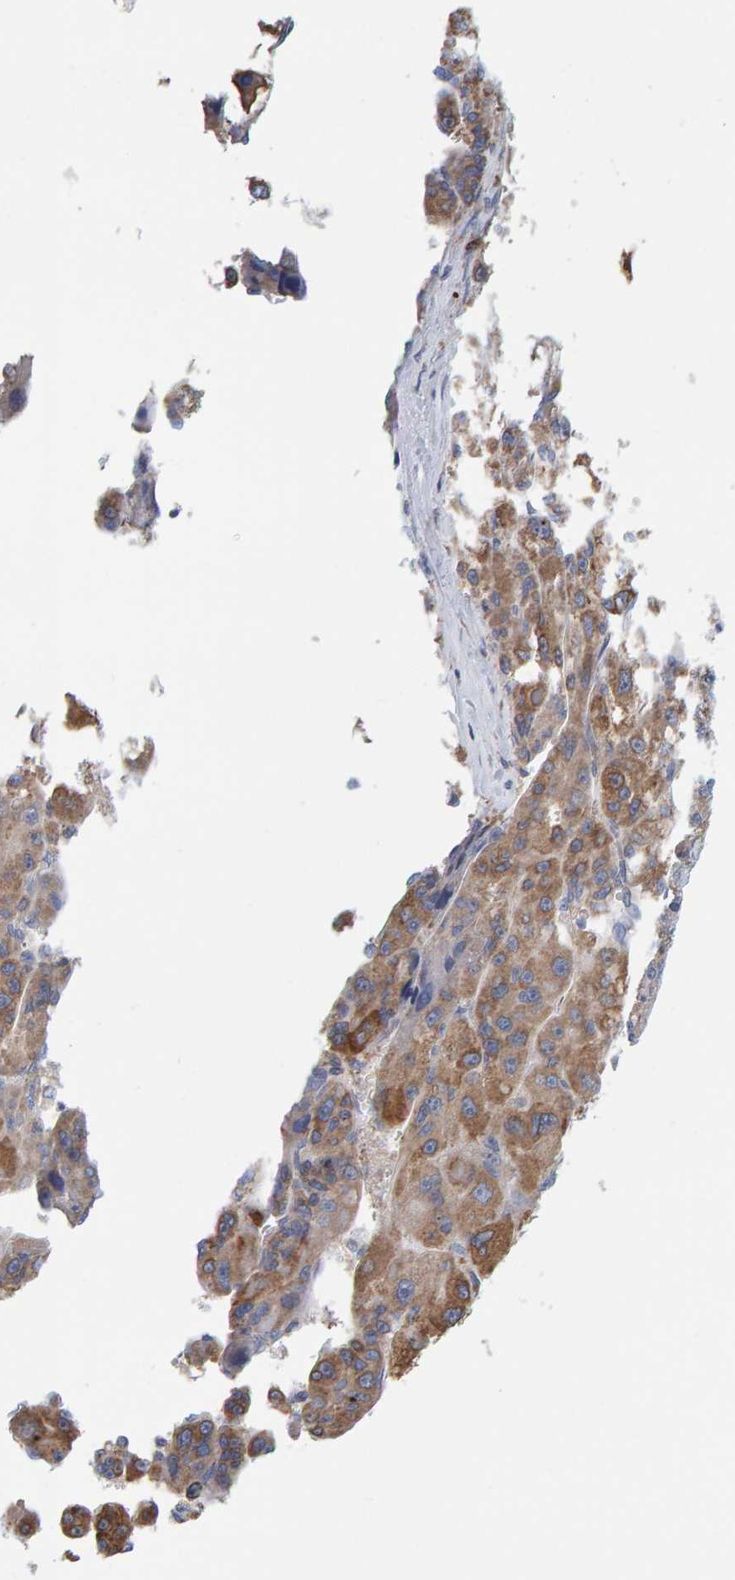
{"staining": {"intensity": "moderate", "quantity": "25%-75%", "location": "cytoplasmic/membranous"}, "tissue": "liver cancer", "cell_type": "Tumor cells", "image_type": "cancer", "snomed": [{"axis": "morphology", "description": "Carcinoma, Hepatocellular, NOS"}, {"axis": "topography", "description": "Liver"}], "caption": "Protein expression analysis of liver hepatocellular carcinoma reveals moderate cytoplasmic/membranous positivity in about 25%-75% of tumor cells.", "gene": "SGPL1", "patient": {"sex": "male", "age": 76}}